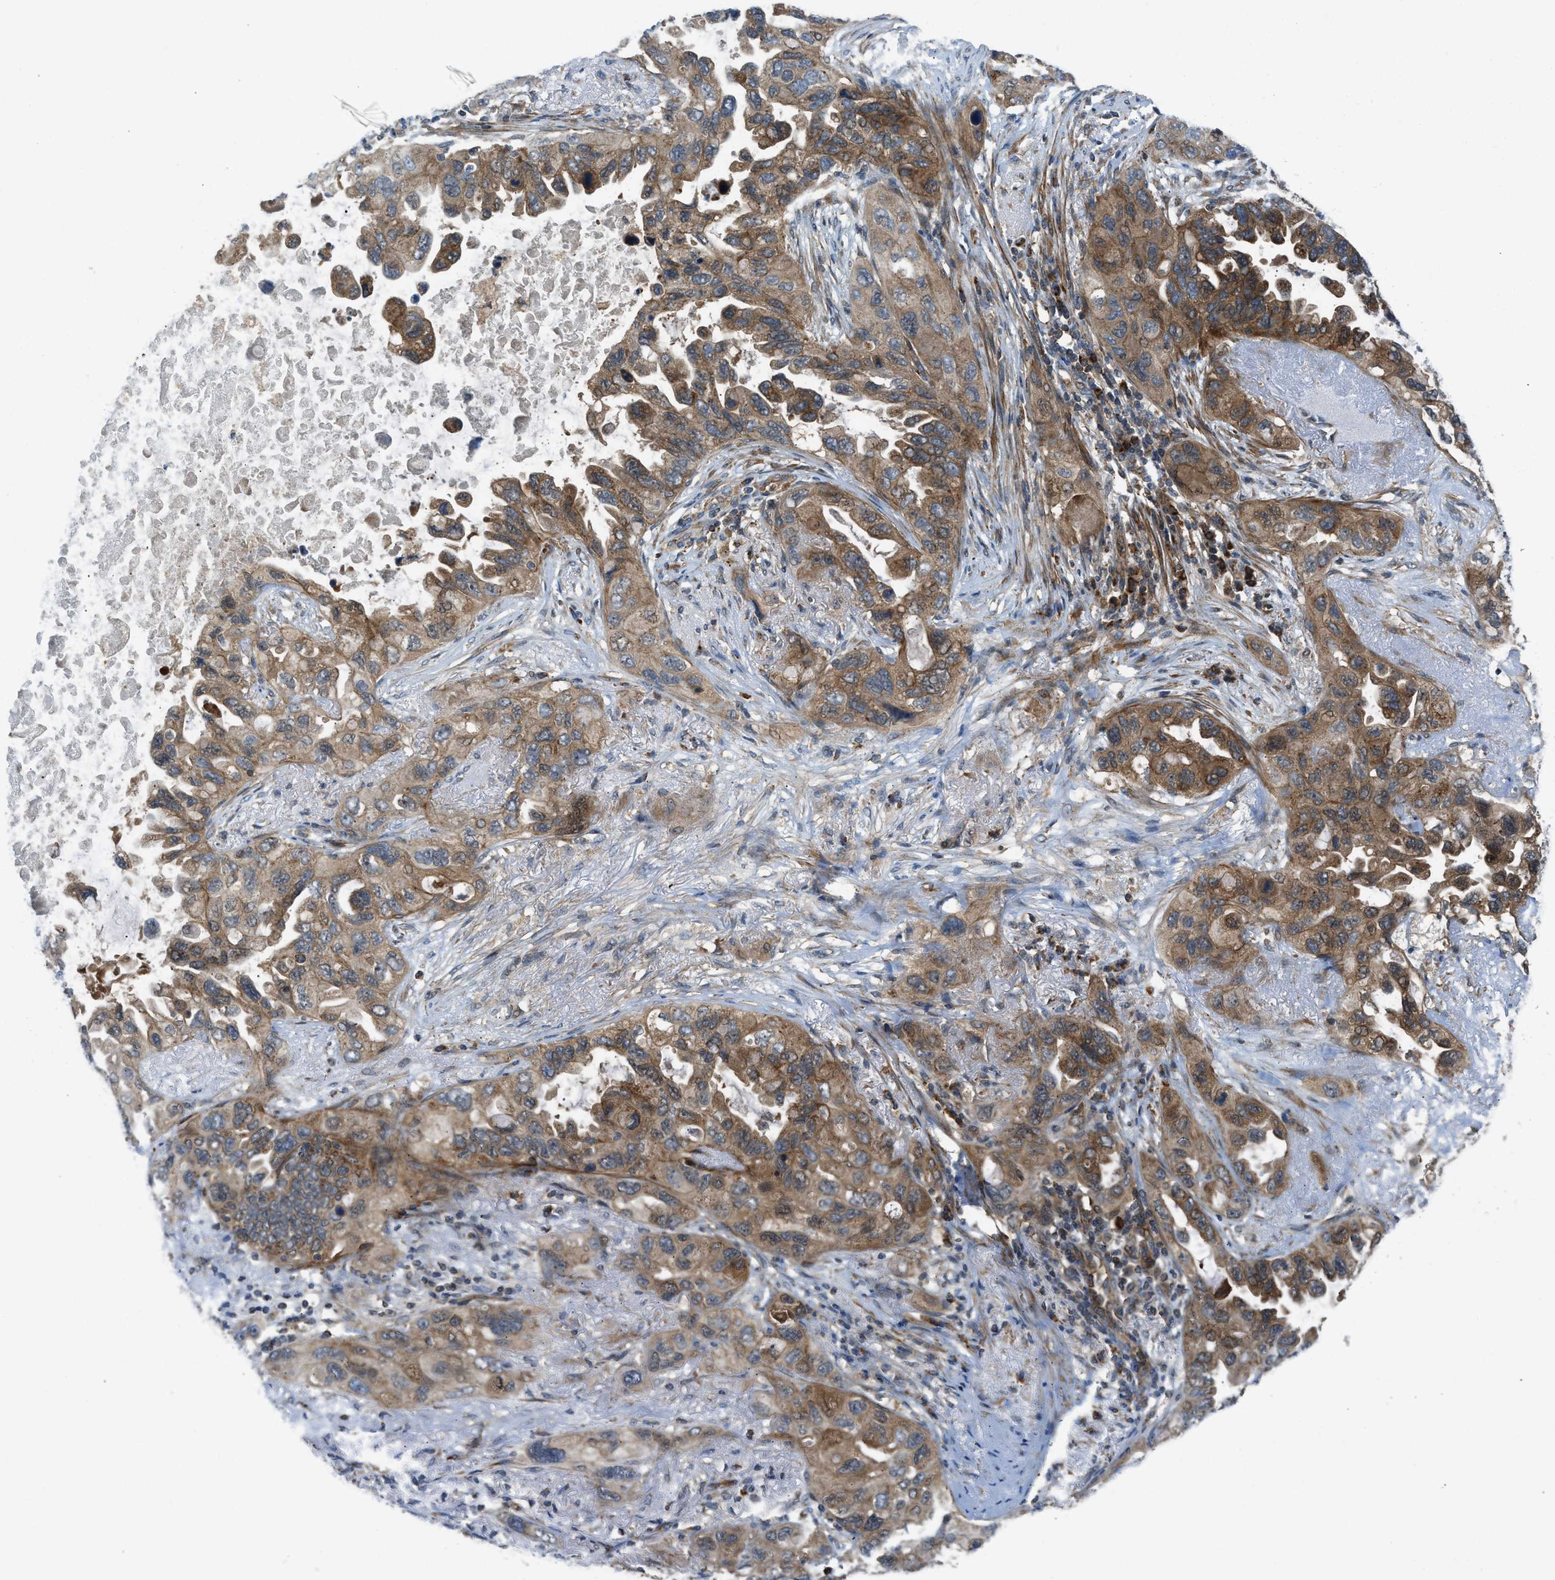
{"staining": {"intensity": "moderate", "quantity": ">75%", "location": "cytoplasmic/membranous"}, "tissue": "lung cancer", "cell_type": "Tumor cells", "image_type": "cancer", "snomed": [{"axis": "morphology", "description": "Squamous cell carcinoma, NOS"}, {"axis": "topography", "description": "Lung"}], "caption": "Human lung cancer (squamous cell carcinoma) stained with a brown dye displays moderate cytoplasmic/membranous positive staining in about >75% of tumor cells.", "gene": "SESN2", "patient": {"sex": "female", "age": 73}}